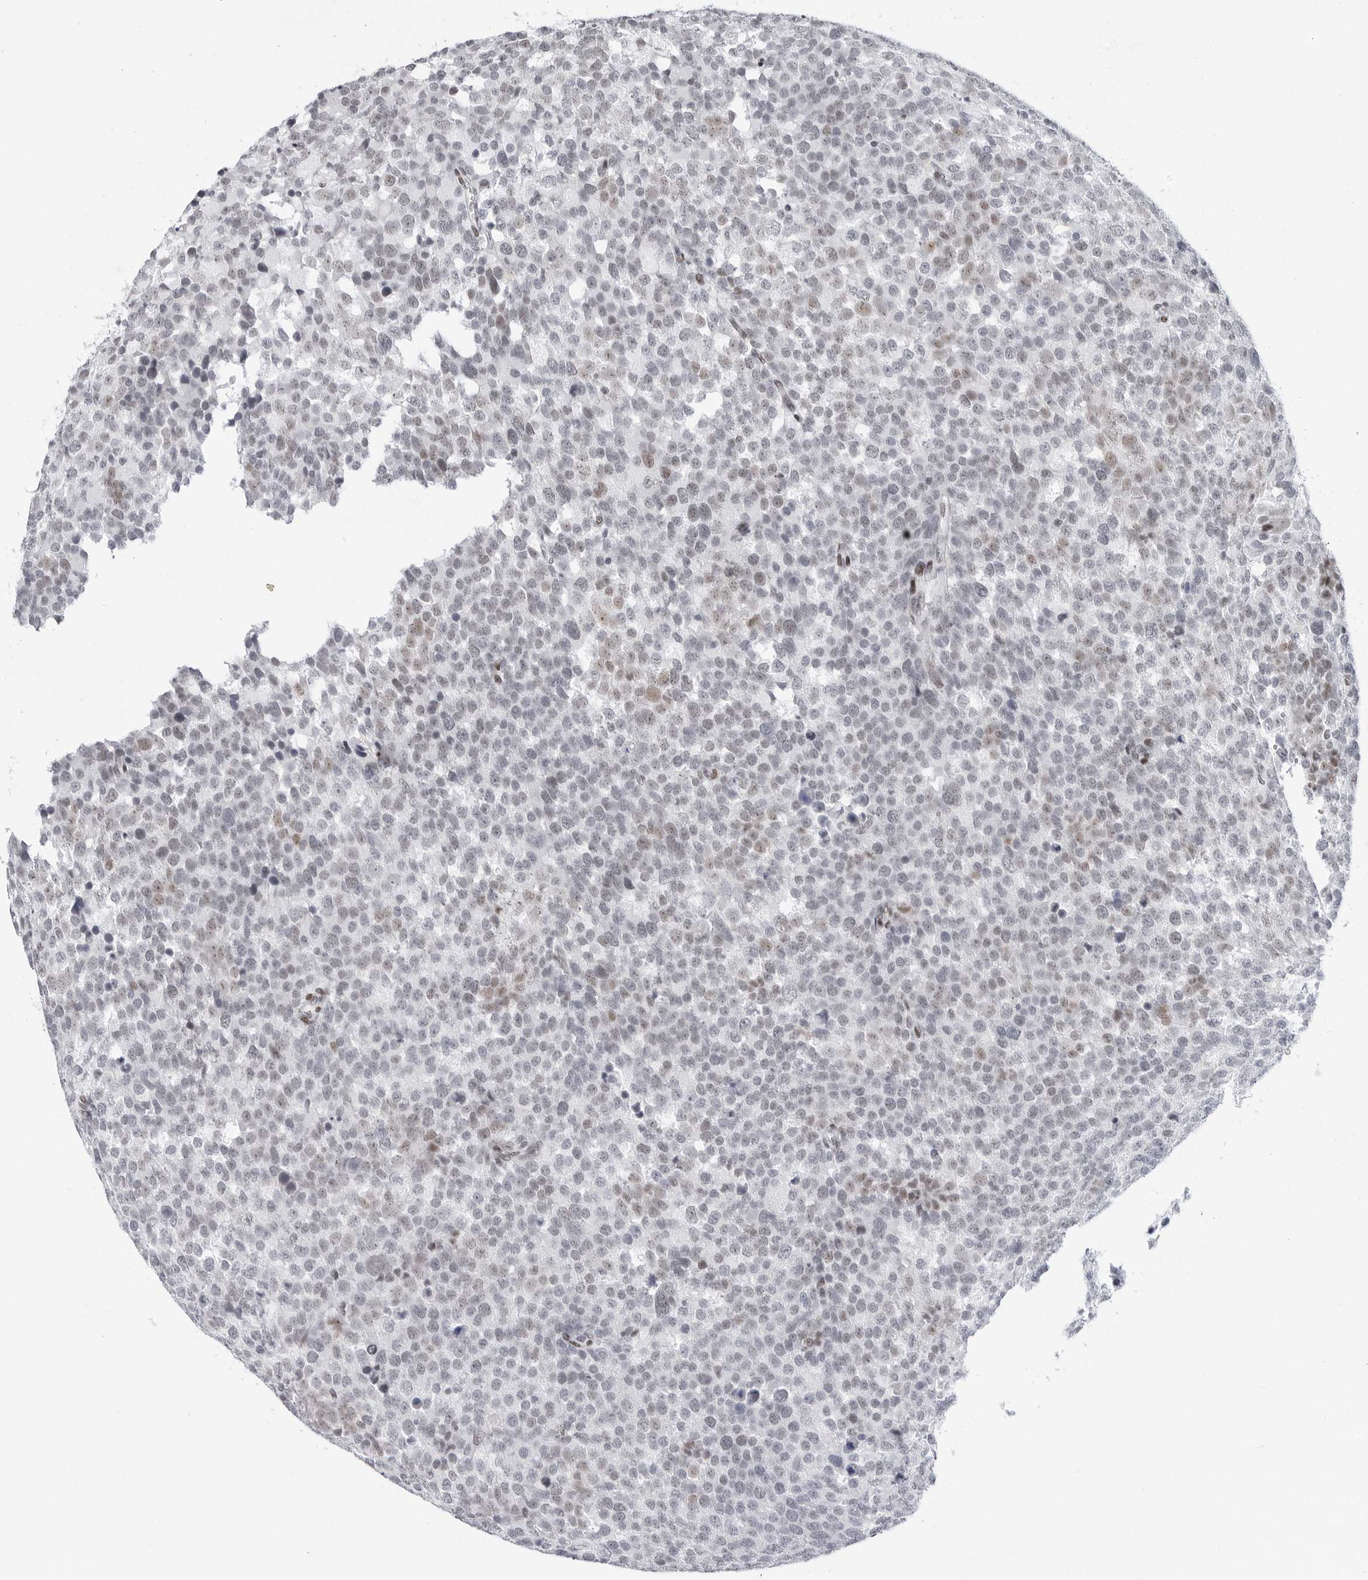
{"staining": {"intensity": "weak", "quantity": "25%-75%", "location": "nuclear"}, "tissue": "testis cancer", "cell_type": "Tumor cells", "image_type": "cancer", "snomed": [{"axis": "morphology", "description": "Seminoma, NOS"}, {"axis": "topography", "description": "Testis"}], "caption": "This is an image of immunohistochemistry staining of testis seminoma, which shows weak expression in the nuclear of tumor cells.", "gene": "VEZF1", "patient": {"sex": "male", "age": 71}}